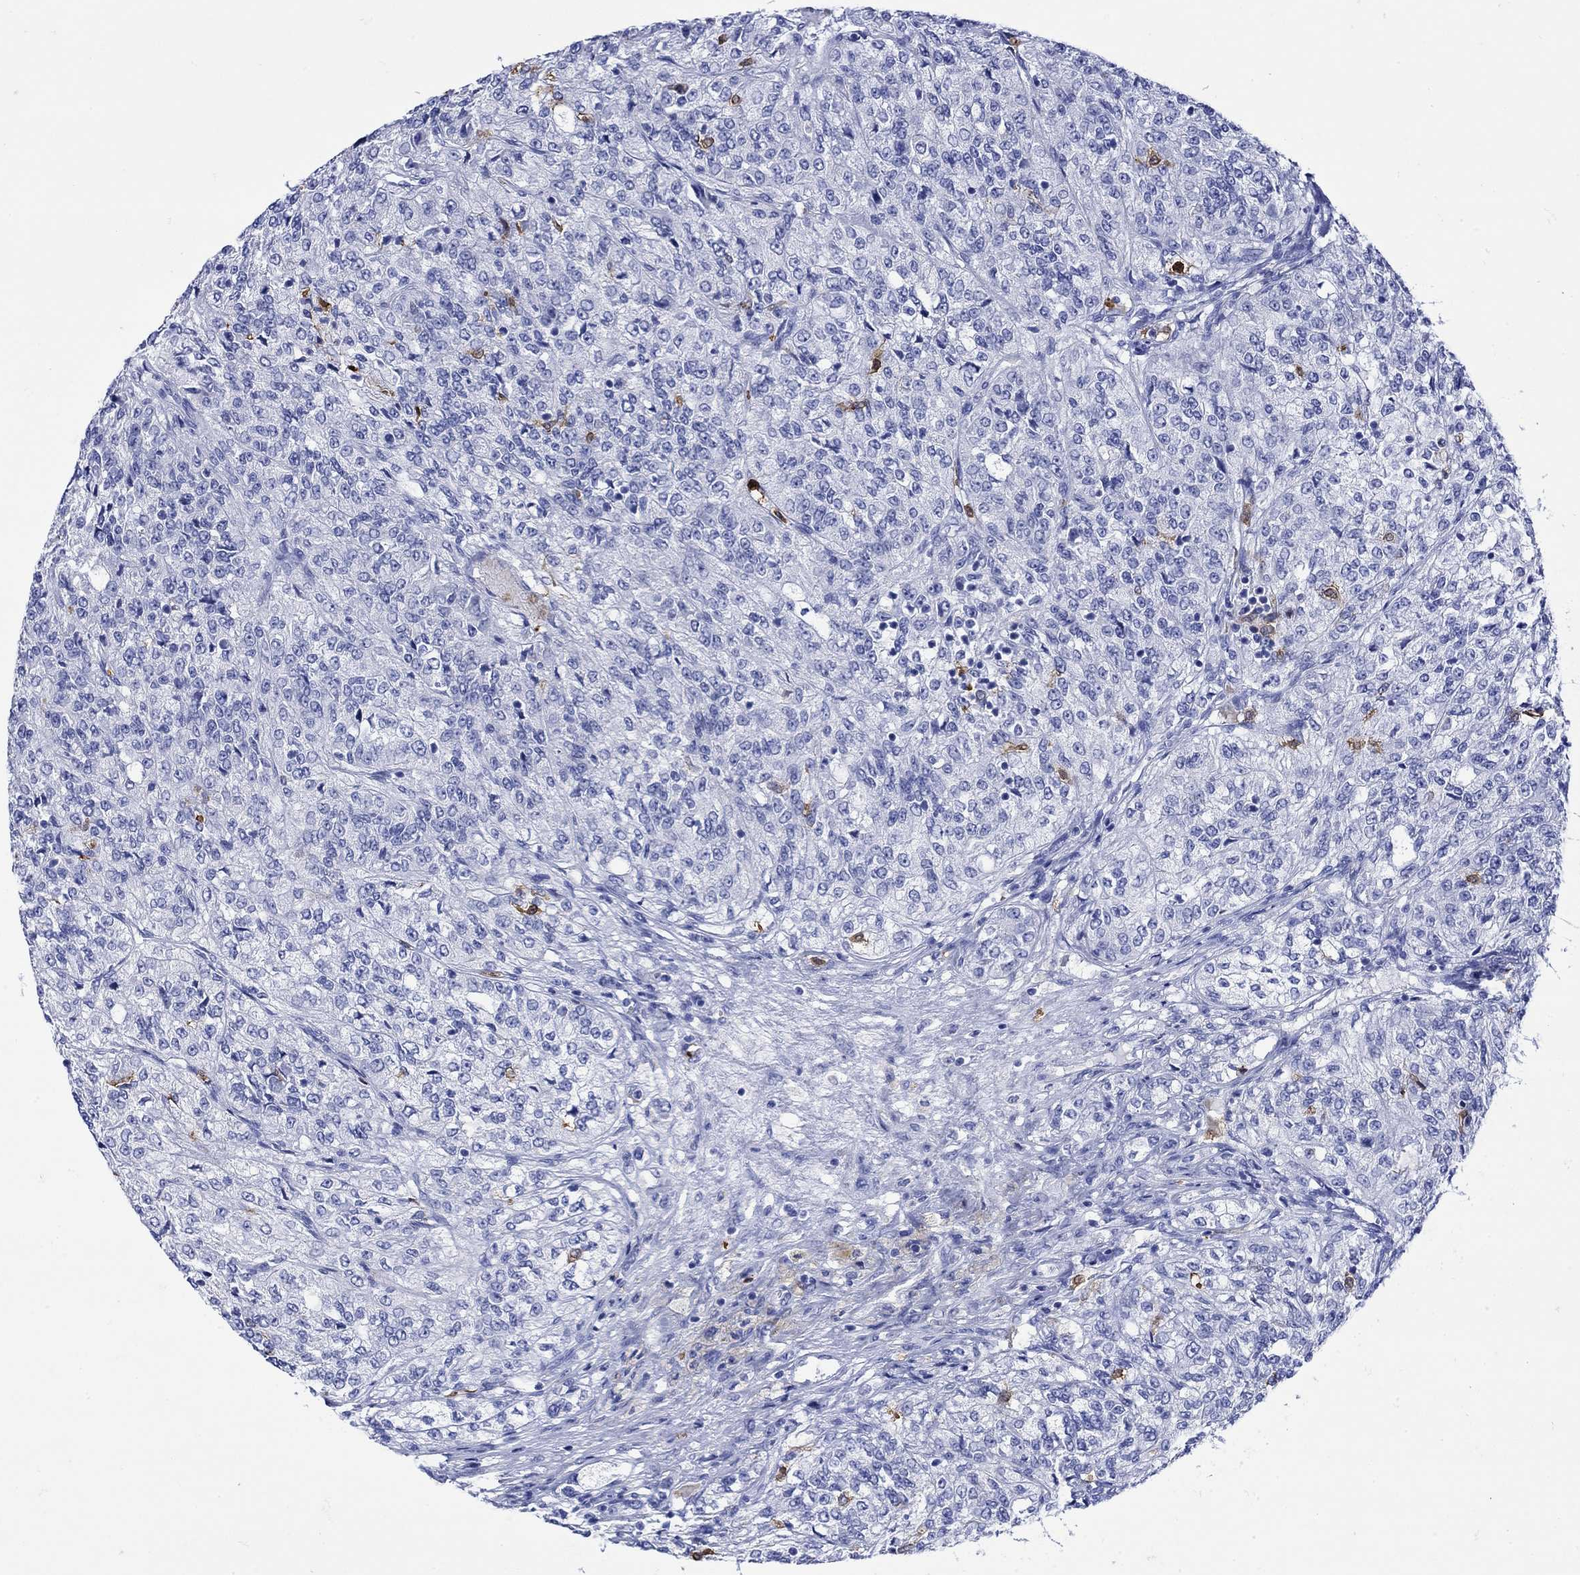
{"staining": {"intensity": "negative", "quantity": "none", "location": "none"}, "tissue": "renal cancer", "cell_type": "Tumor cells", "image_type": "cancer", "snomed": [{"axis": "morphology", "description": "Adenocarcinoma, NOS"}, {"axis": "topography", "description": "Kidney"}], "caption": "A micrograph of human adenocarcinoma (renal) is negative for staining in tumor cells.", "gene": "LINGO3", "patient": {"sex": "female", "age": 63}}